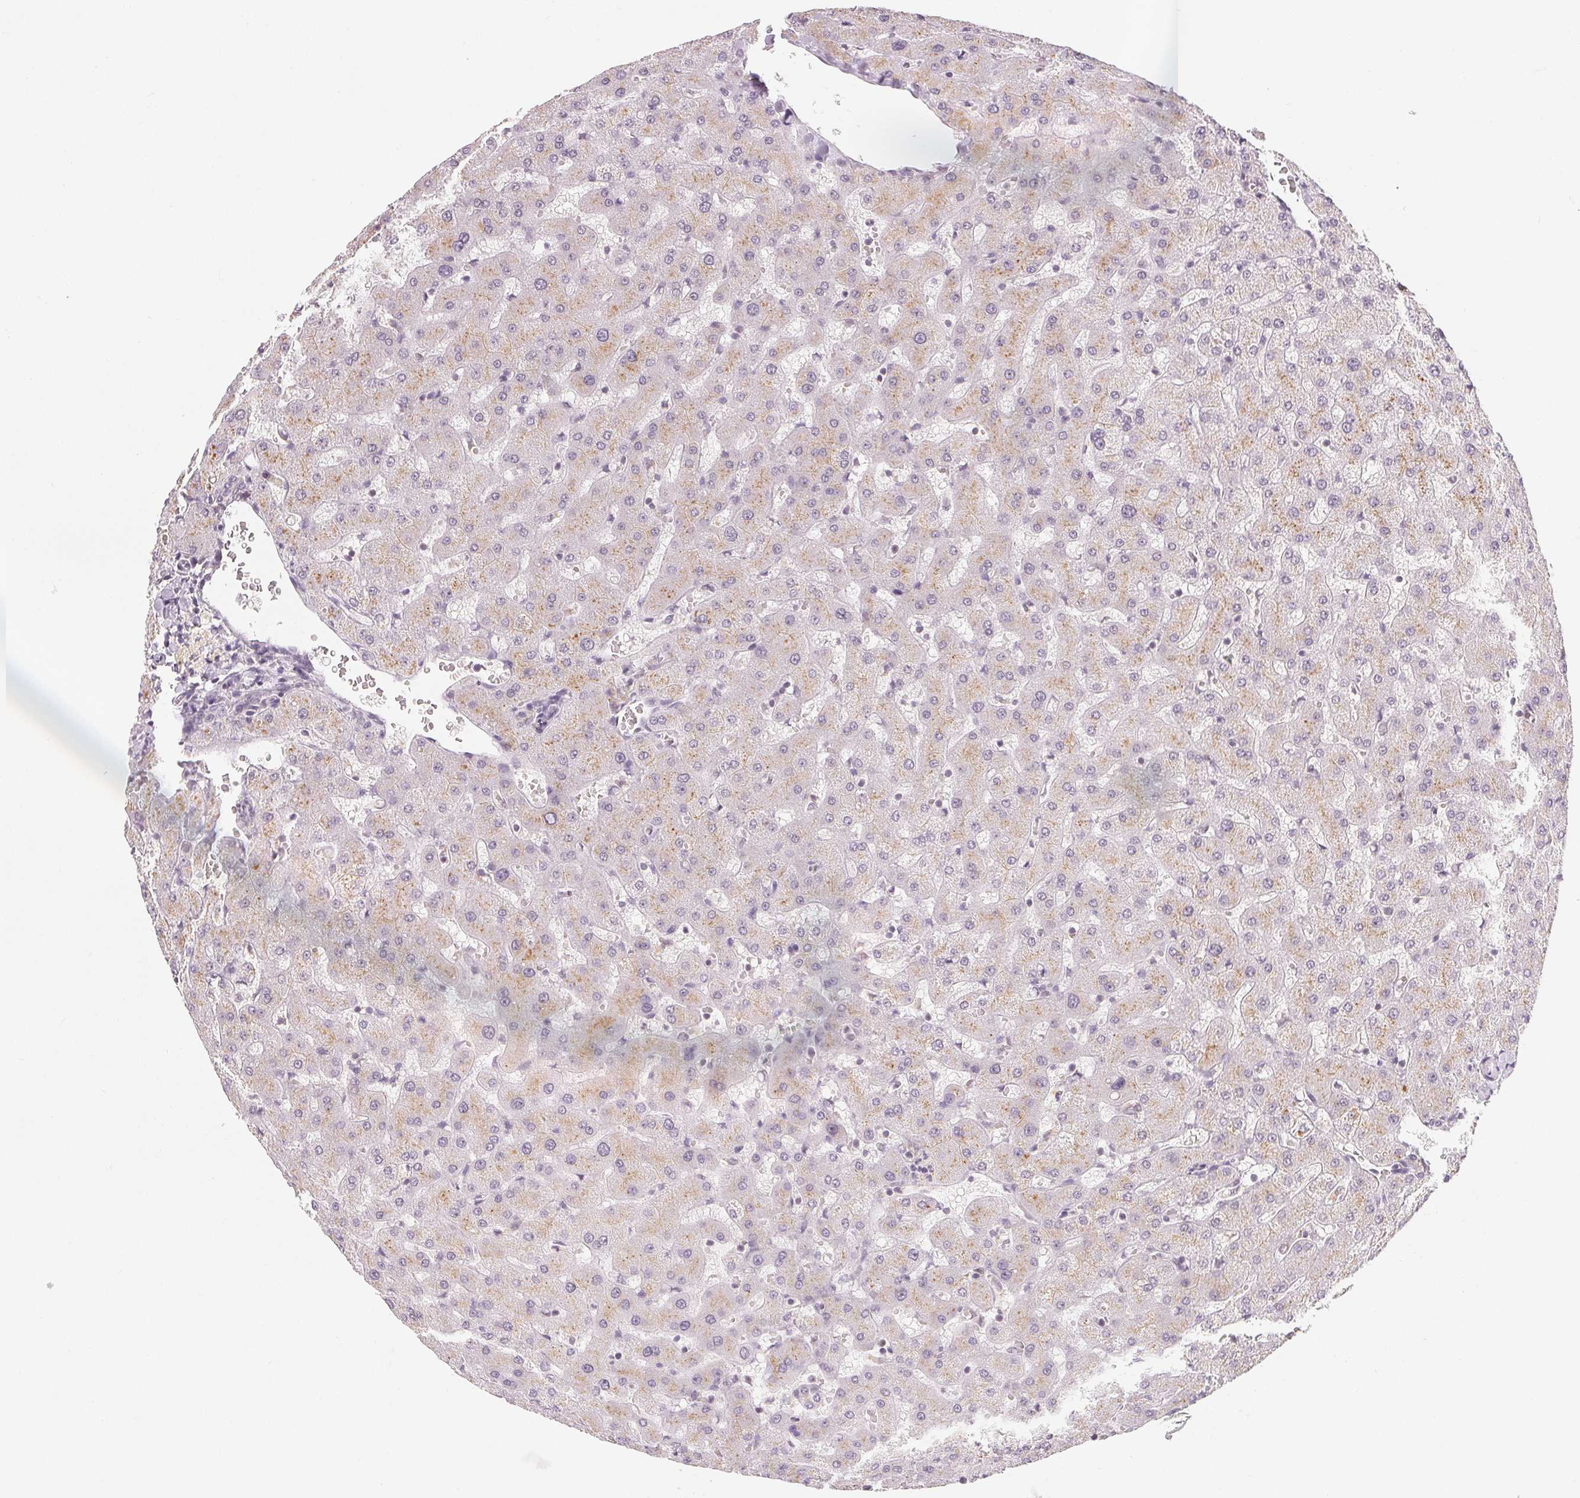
{"staining": {"intensity": "negative", "quantity": "none", "location": "none"}, "tissue": "liver", "cell_type": "Cholangiocytes", "image_type": "normal", "snomed": [{"axis": "morphology", "description": "Normal tissue, NOS"}, {"axis": "topography", "description": "Liver"}], "caption": "Immunohistochemistry (IHC) histopathology image of benign human liver stained for a protein (brown), which exhibits no staining in cholangiocytes.", "gene": "NXF3", "patient": {"sex": "female", "age": 63}}